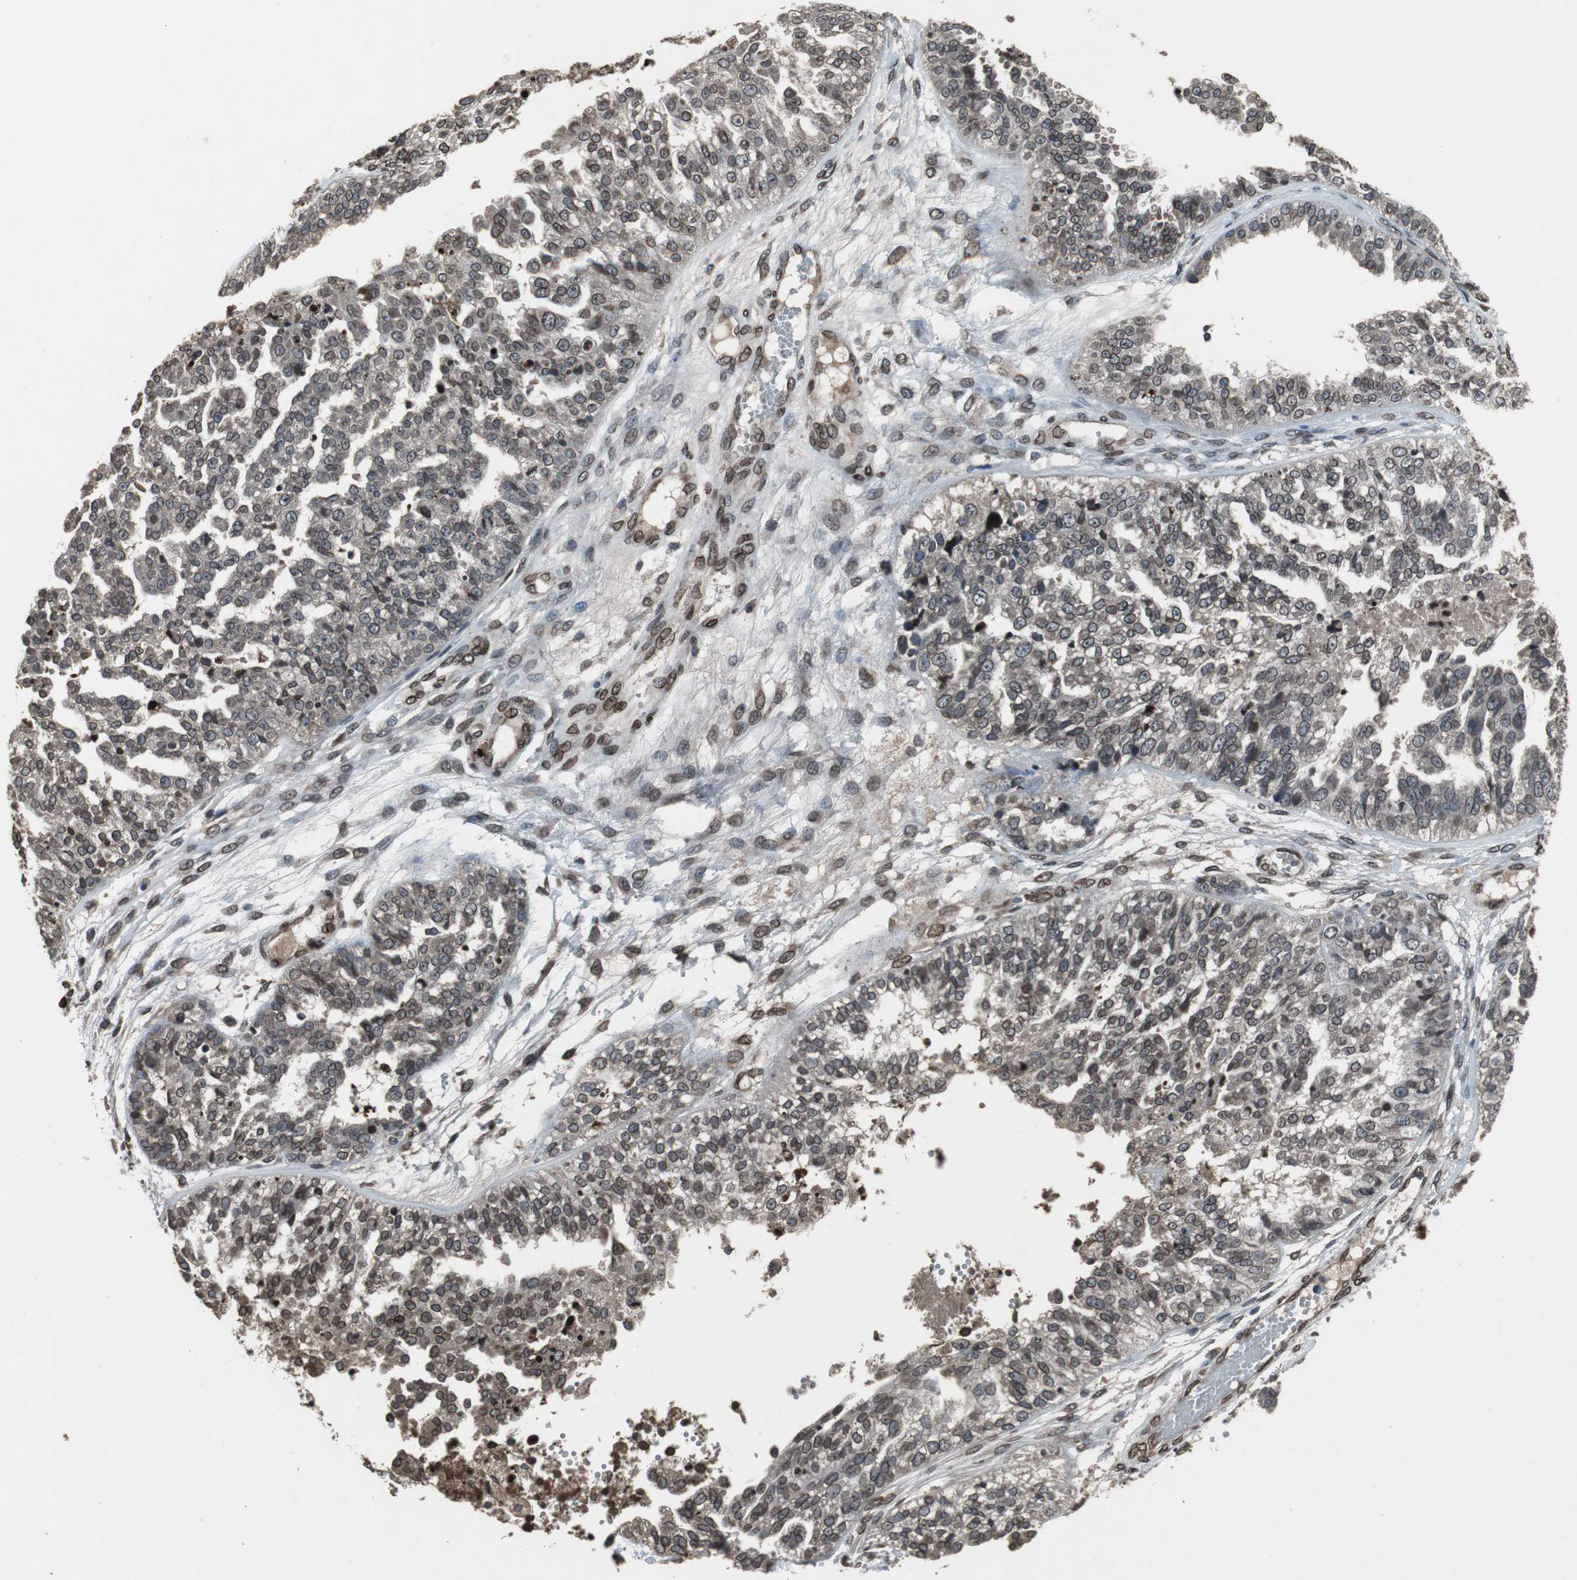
{"staining": {"intensity": "strong", "quantity": ">75%", "location": "cytoplasmic/membranous,nuclear"}, "tissue": "ovarian cancer", "cell_type": "Tumor cells", "image_type": "cancer", "snomed": [{"axis": "morphology", "description": "Carcinoma, NOS"}, {"axis": "topography", "description": "Soft tissue"}, {"axis": "topography", "description": "Ovary"}], "caption": "About >75% of tumor cells in ovarian cancer display strong cytoplasmic/membranous and nuclear protein staining as visualized by brown immunohistochemical staining.", "gene": "LMNA", "patient": {"sex": "female", "age": 54}}